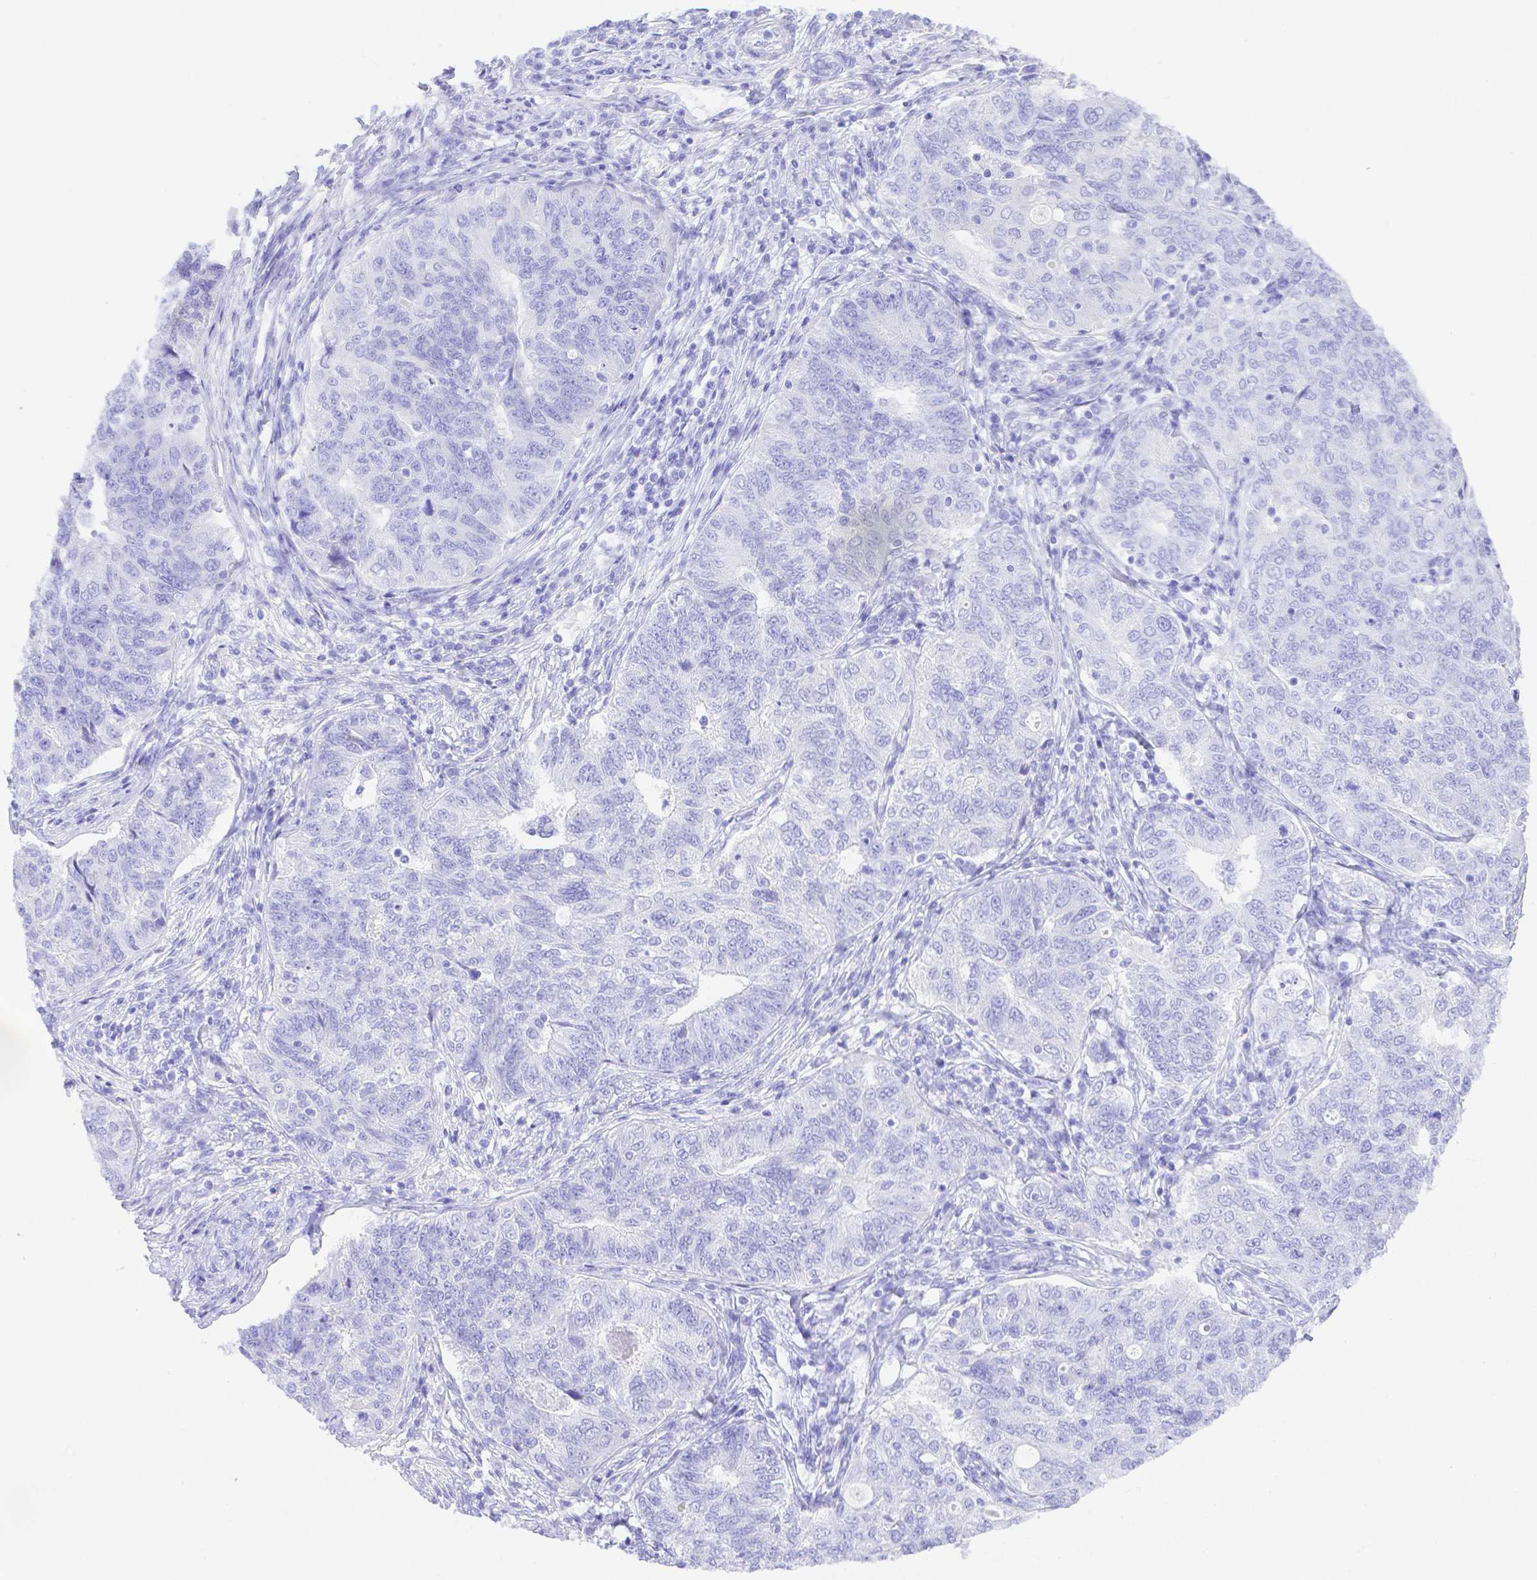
{"staining": {"intensity": "negative", "quantity": "none", "location": "none"}, "tissue": "endometrial cancer", "cell_type": "Tumor cells", "image_type": "cancer", "snomed": [{"axis": "morphology", "description": "Adenocarcinoma, NOS"}, {"axis": "topography", "description": "Endometrium"}], "caption": "The image exhibits no staining of tumor cells in adenocarcinoma (endometrial).", "gene": "SMR3A", "patient": {"sex": "female", "age": 43}}